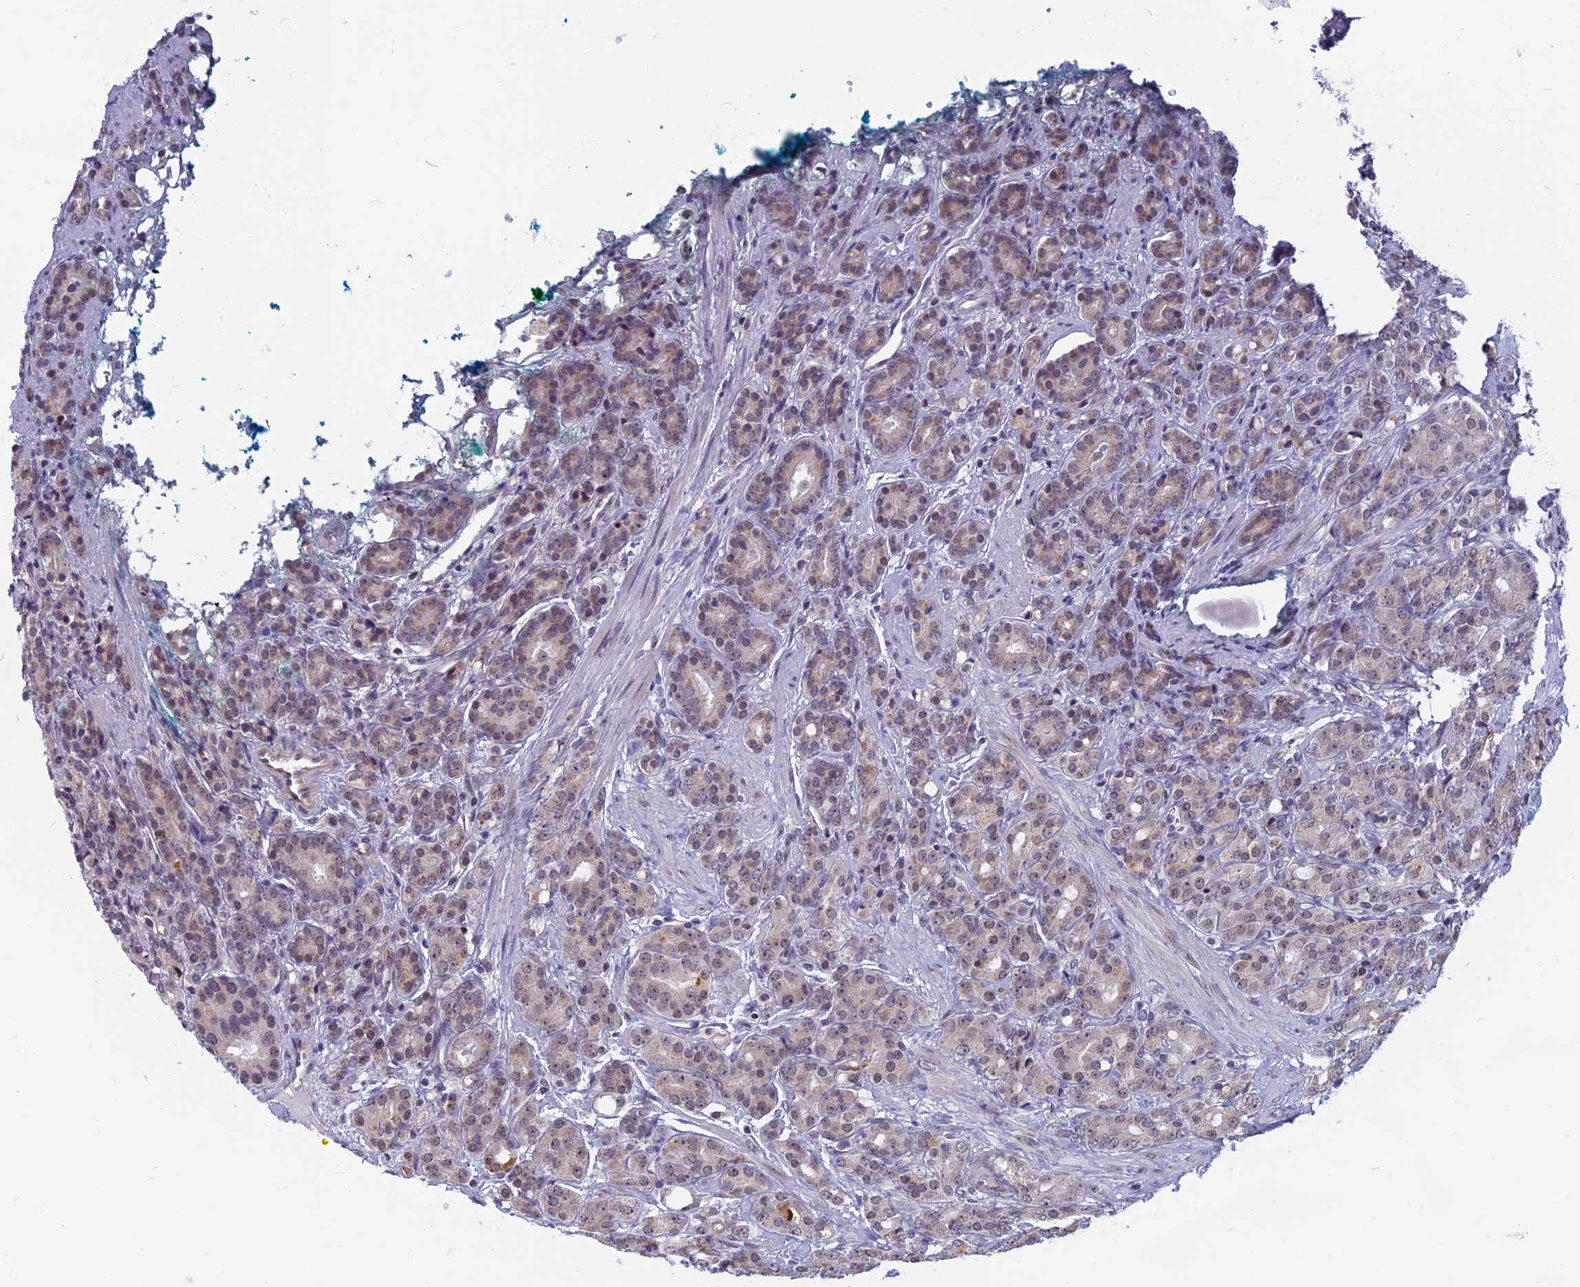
{"staining": {"intensity": "weak", "quantity": "25%-75%", "location": "cytoplasmic/membranous"}, "tissue": "prostate cancer", "cell_type": "Tumor cells", "image_type": "cancer", "snomed": [{"axis": "morphology", "description": "Adenocarcinoma, High grade"}, {"axis": "topography", "description": "Prostate"}], "caption": "Prostate cancer tissue exhibits weak cytoplasmic/membranous staining in approximately 25%-75% of tumor cells The staining is performed using DAB brown chromogen to label protein expression. The nuclei are counter-stained blue using hematoxylin.", "gene": "CCDC113", "patient": {"sex": "male", "age": 62}}